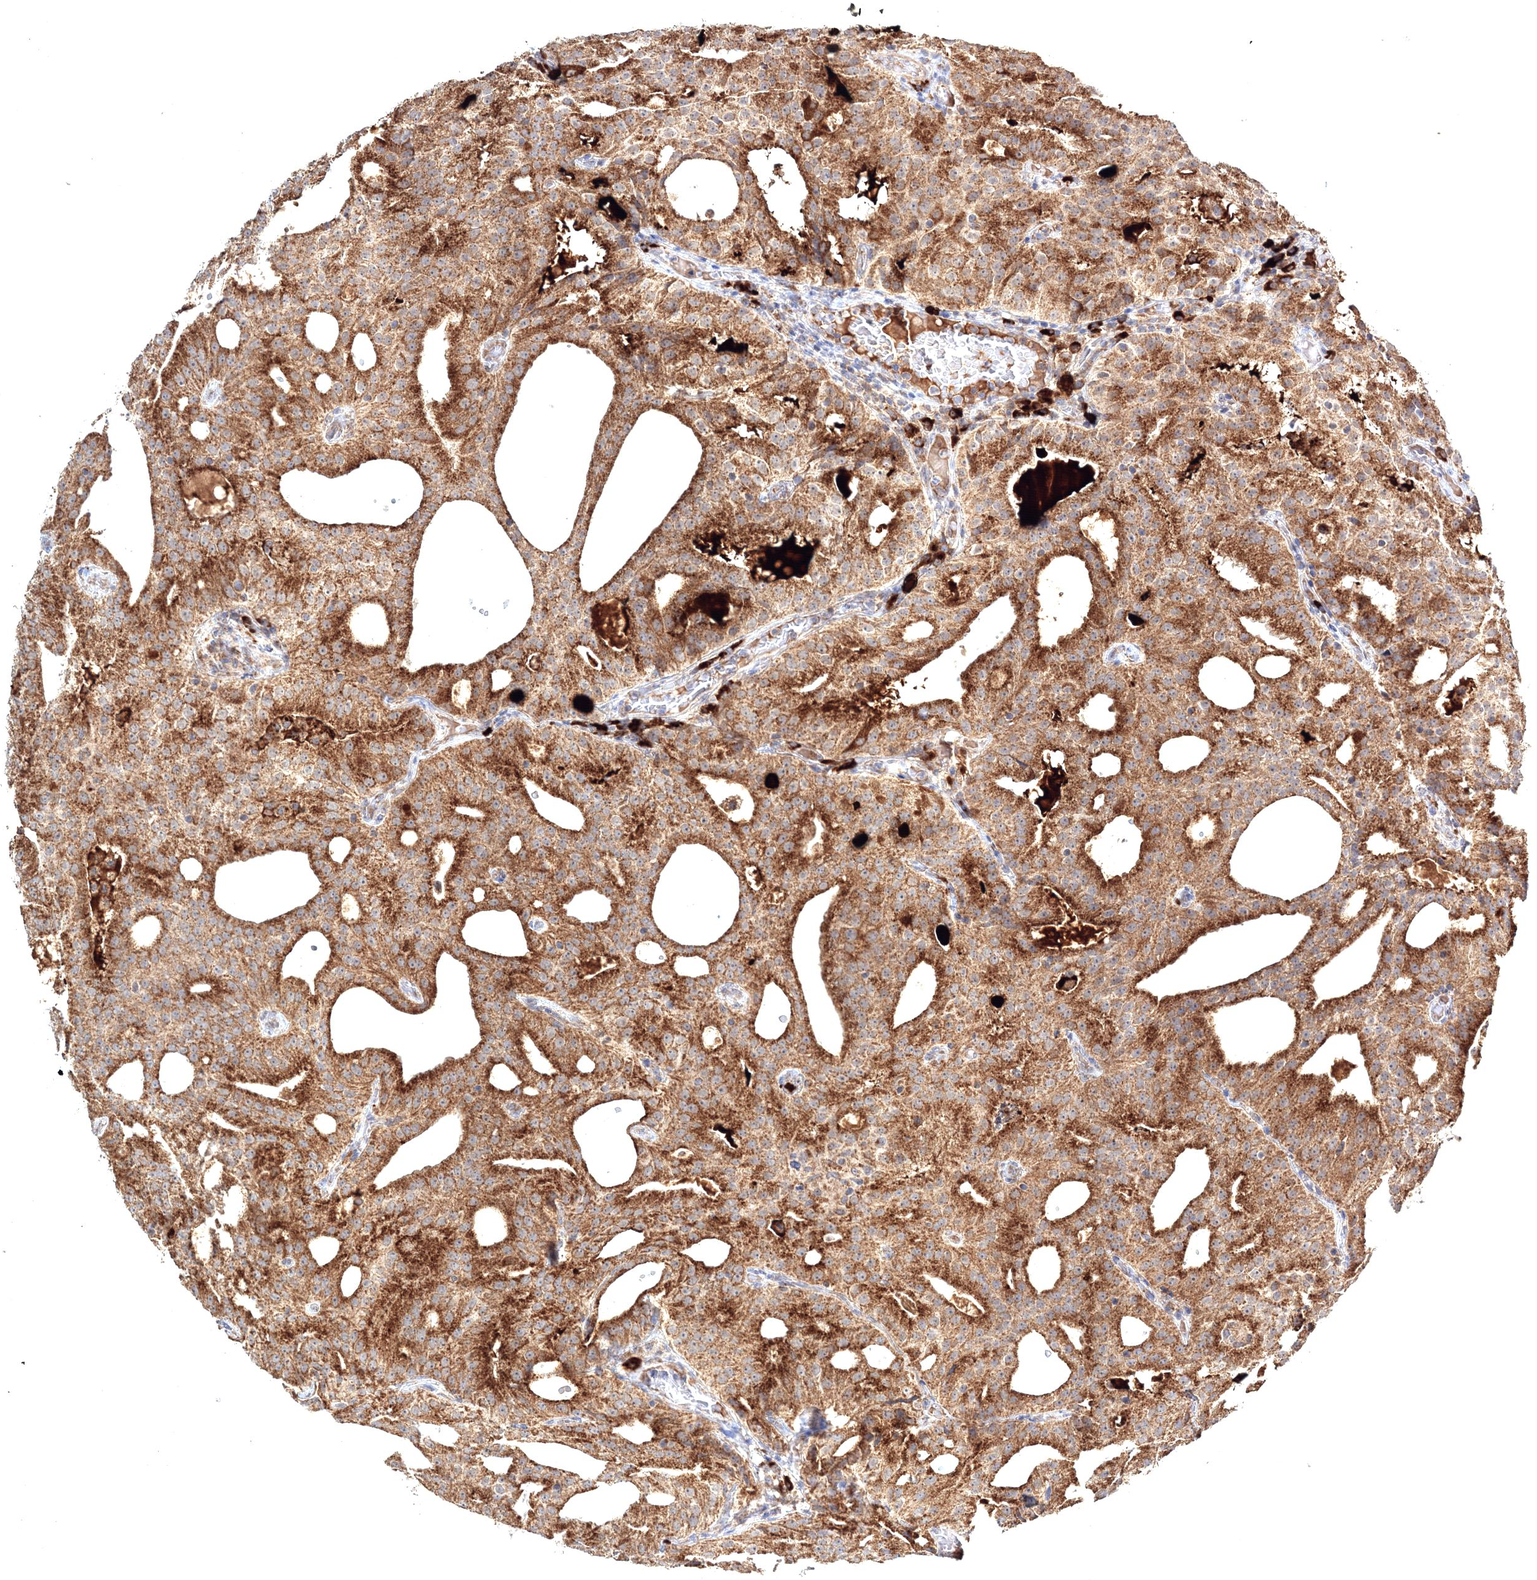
{"staining": {"intensity": "moderate", "quantity": ">75%", "location": "cytoplasmic/membranous"}, "tissue": "prostate cancer", "cell_type": "Tumor cells", "image_type": "cancer", "snomed": [{"axis": "morphology", "description": "Adenocarcinoma, Medium grade"}, {"axis": "topography", "description": "Prostate"}], "caption": "Medium-grade adenocarcinoma (prostate) stained with immunohistochemistry (IHC) shows moderate cytoplasmic/membranous expression in approximately >75% of tumor cells.", "gene": "PEX13", "patient": {"sex": "male", "age": 88}}